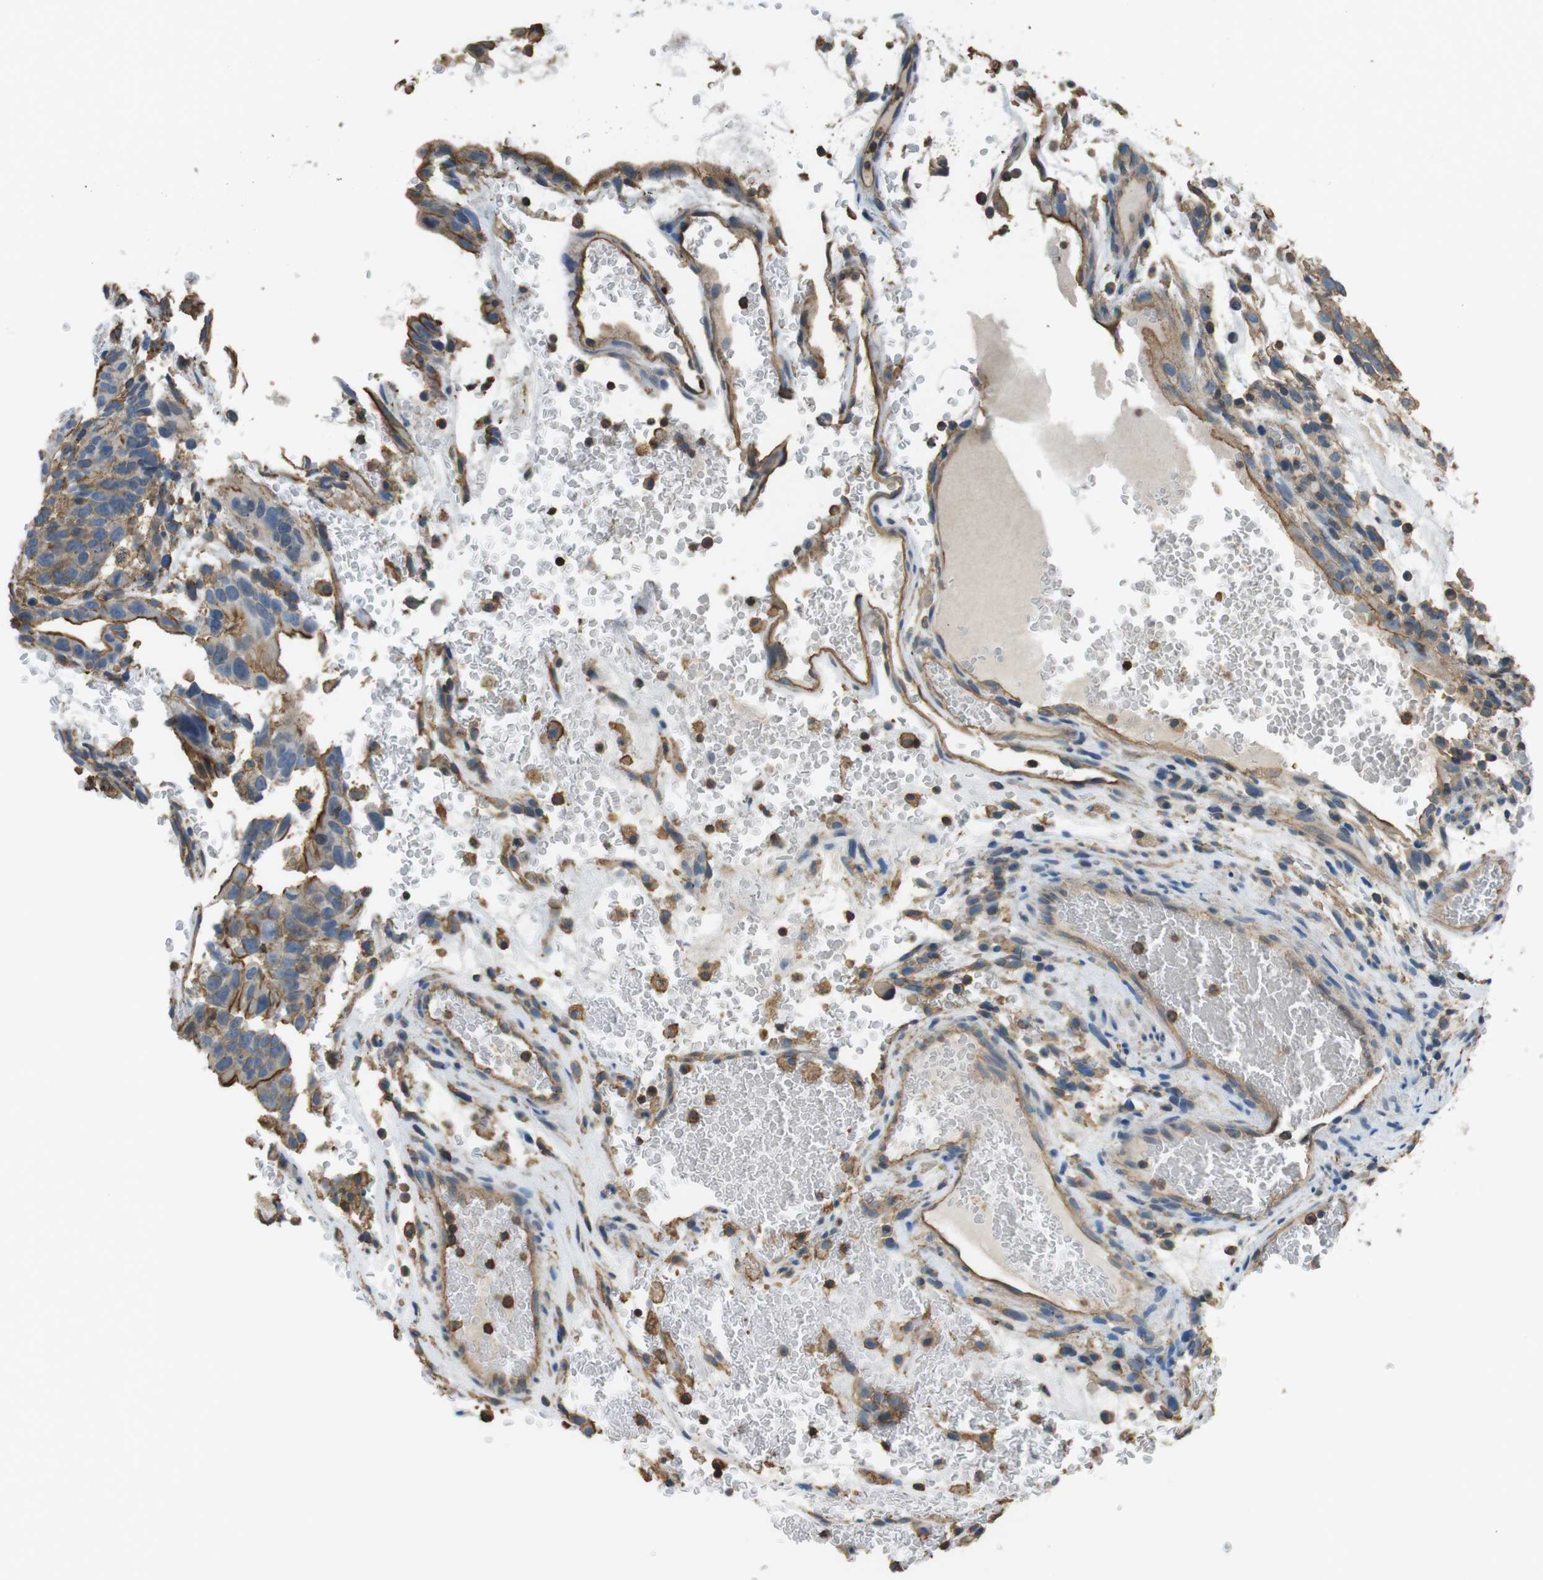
{"staining": {"intensity": "moderate", "quantity": ">75%", "location": "cytoplasmic/membranous"}, "tissue": "testis cancer", "cell_type": "Tumor cells", "image_type": "cancer", "snomed": [{"axis": "morphology", "description": "Seminoma, NOS"}, {"axis": "morphology", "description": "Carcinoma, Embryonal, NOS"}, {"axis": "topography", "description": "Testis"}], "caption": "Testis embryonal carcinoma was stained to show a protein in brown. There is medium levels of moderate cytoplasmic/membranous staining in approximately >75% of tumor cells. (IHC, brightfield microscopy, high magnification).", "gene": "FCAR", "patient": {"sex": "male", "age": 52}}